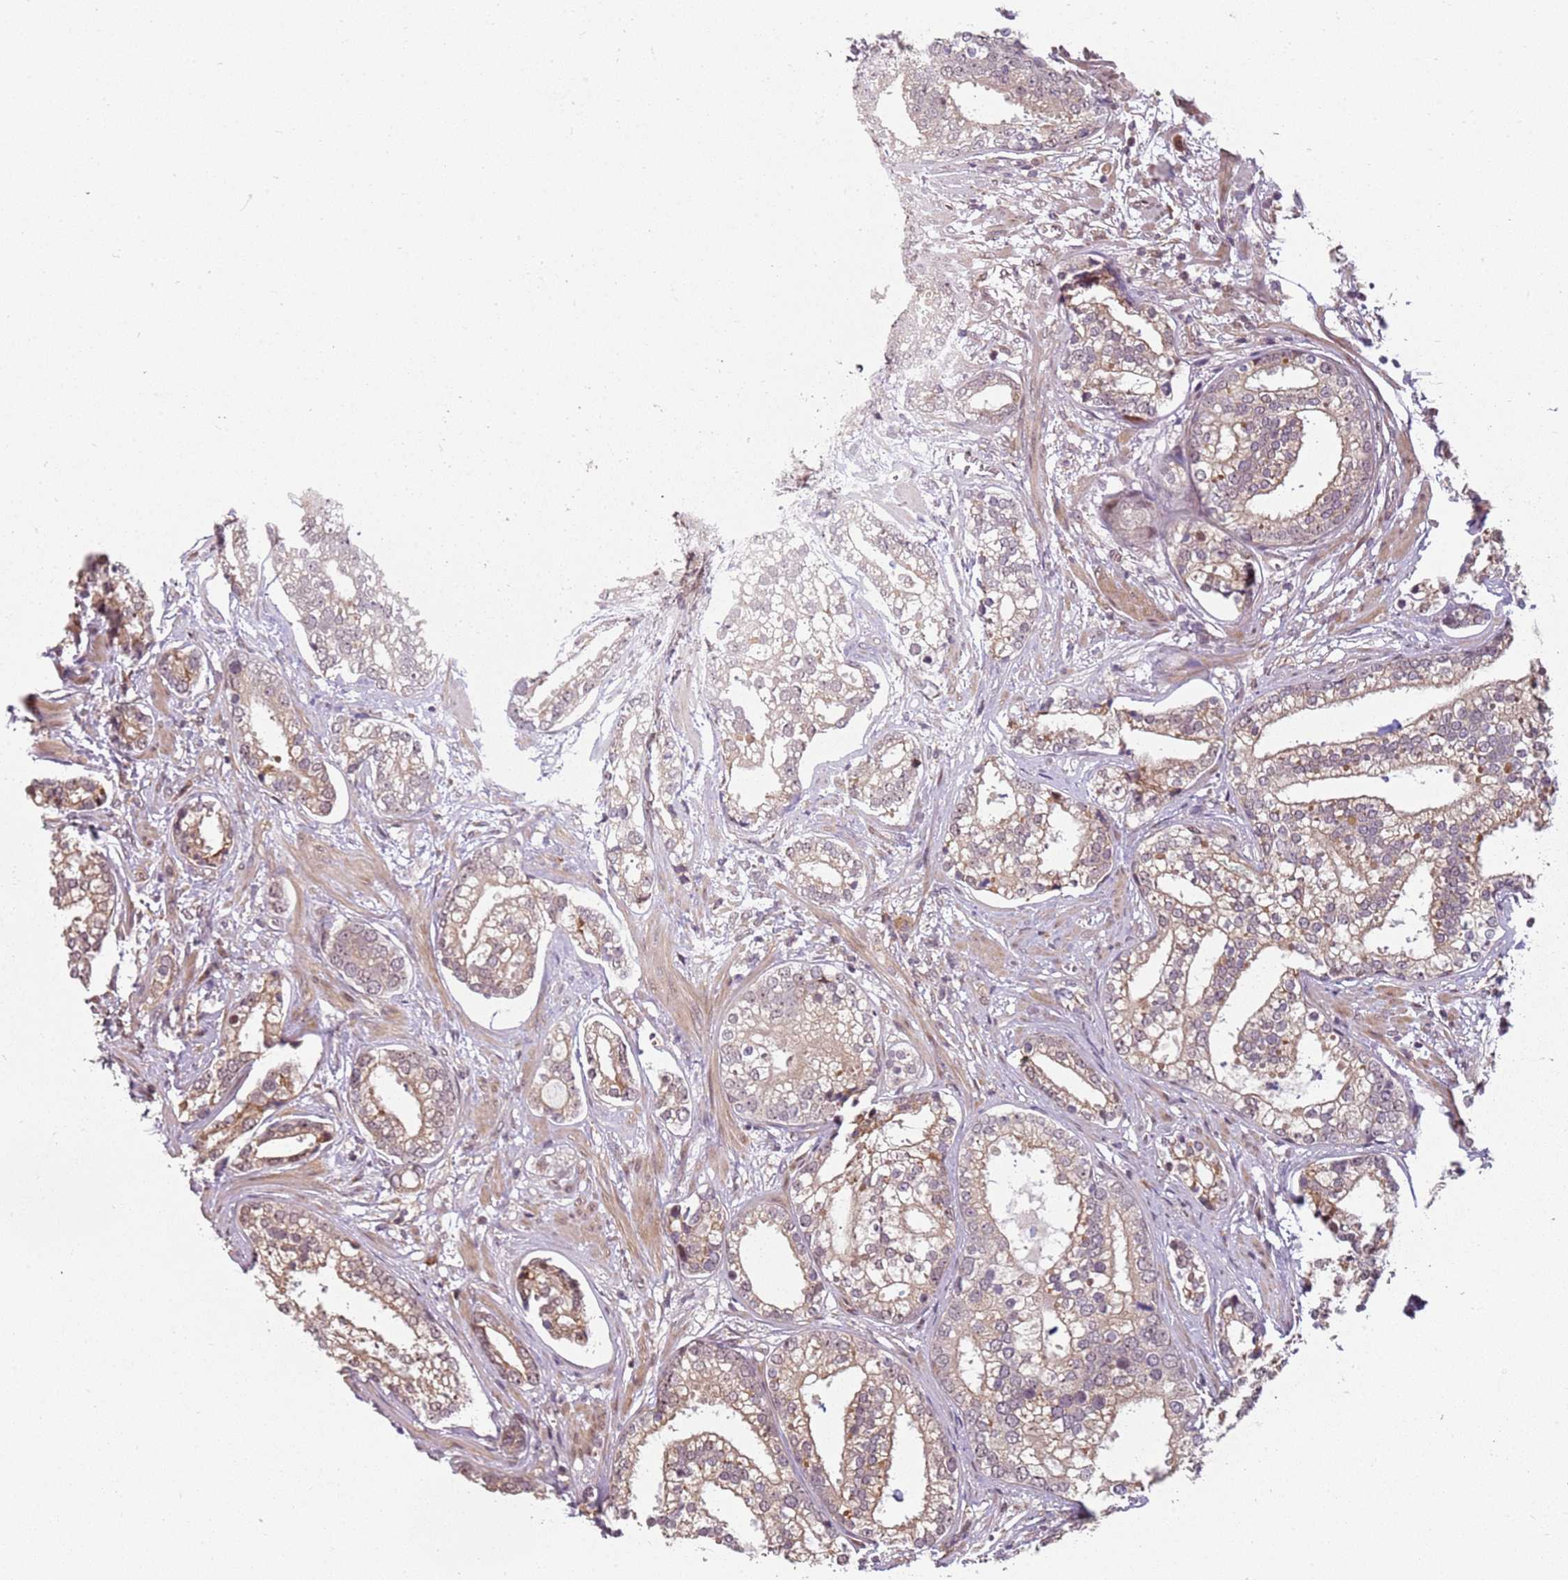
{"staining": {"intensity": "weak", "quantity": ">75%", "location": "cytoplasmic/membranous"}, "tissue": "prostate cancer", "cell_type": "Tumor cells", "image_type": "cancer", "snomed": [{"axis": "morphology", "description": "Adenocarcinoma, High grade"}, {"axis": "topography", "description": "Prostate"}], "caption": "IHC of human prostate adenocarcinoma (high-grade) shows low levels of weak cytoplasmic/membranous positivity in about >75% of tumor cells.", "gene": "CHURC1", "patient": {"sex": "male", "age": 75}}